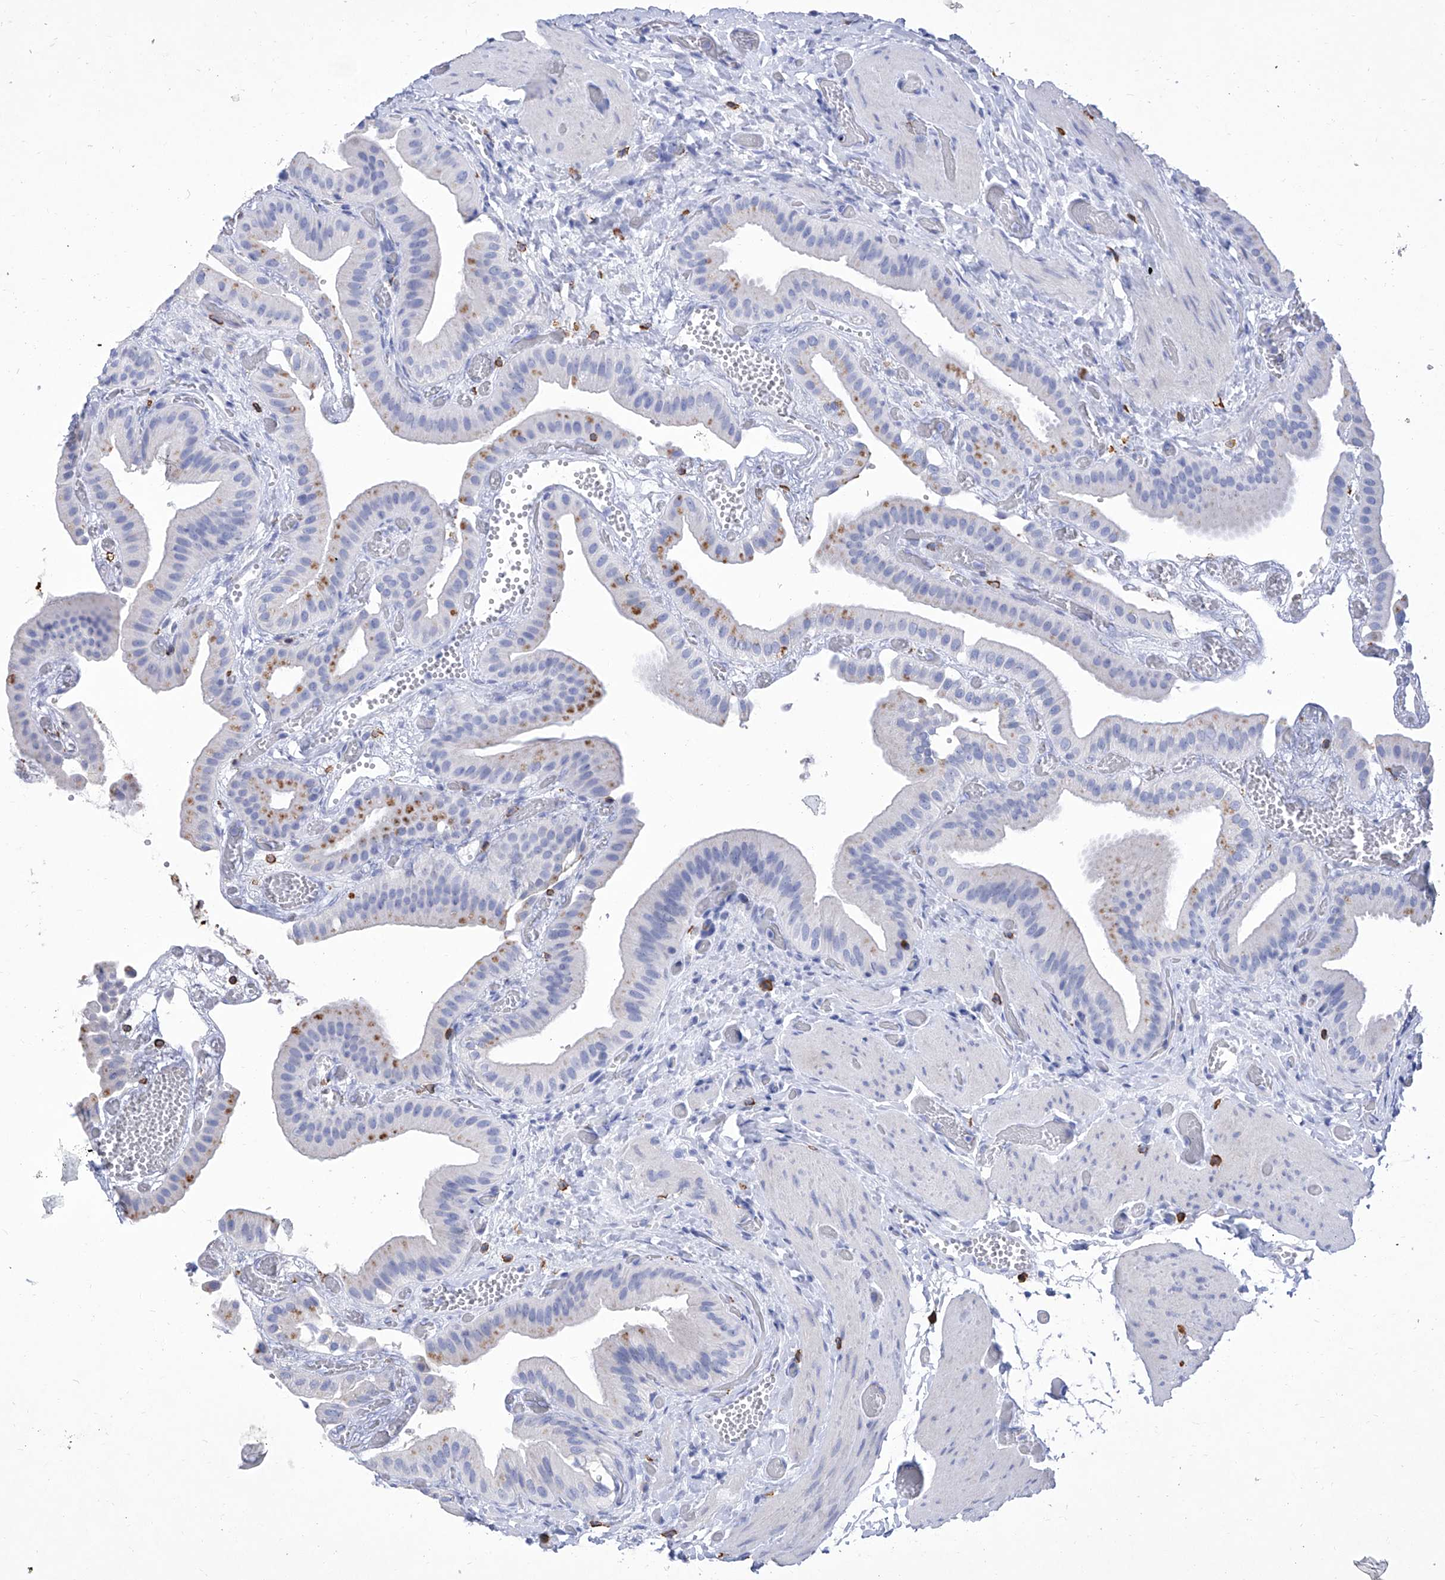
{"staining": {"intensity": "negative", "quantity": "none", "location": "none"}, "tissue": "gallbladder", "cell_type": "Glandular cells", "image_type": "normal", "snomed": [{"axis": "morphology", "description": "Normal tissue, NOS"}, {"axis": "topography", "description": "Gallbladder"}], "caption": "A micrograph of gallbladder stained for a protein displays no brown staining in glandular cells.", "gene": "IFNL2", "patient": {"sex": "female", "age": 64}}